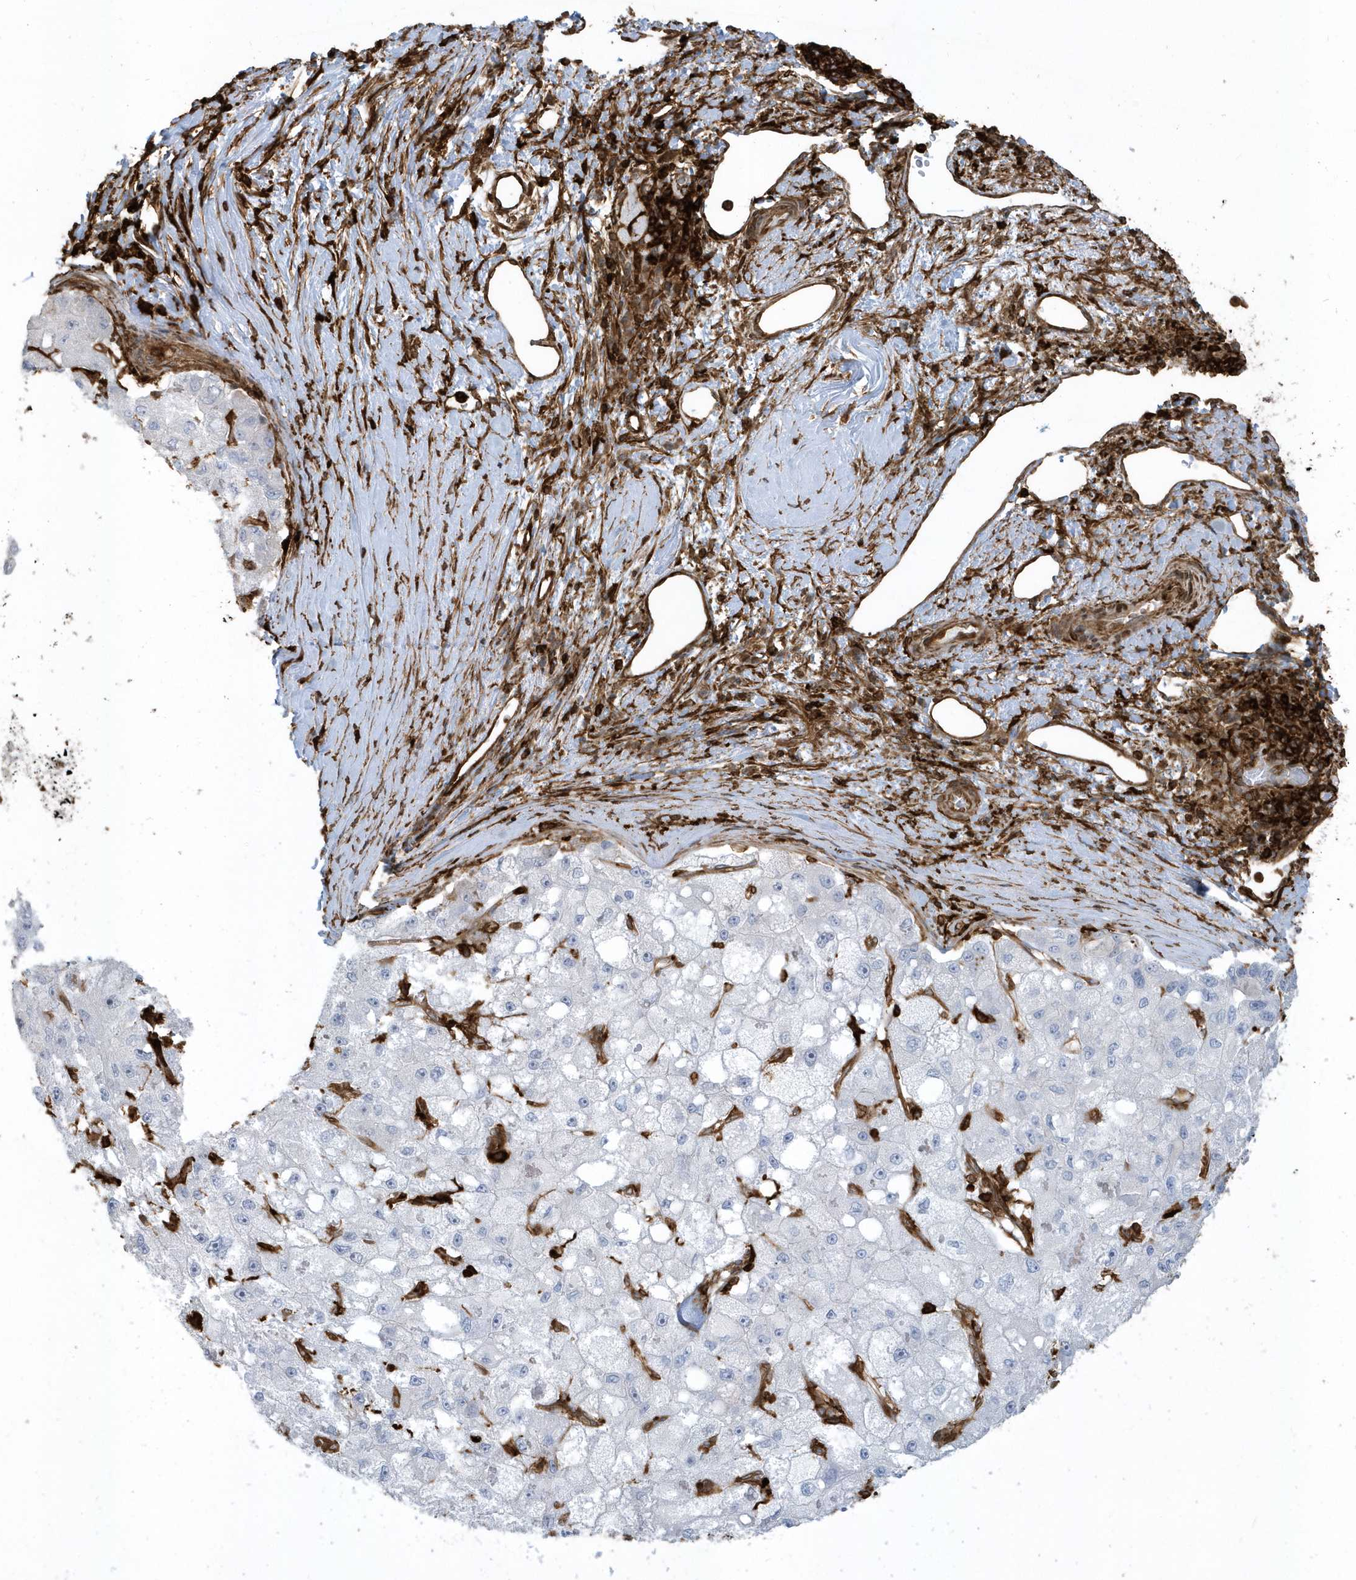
{"staining": {"intensity": "negative", "quantity": "none", "location": "none"}, "tissue": "liver cancer", "cell_type": "Tumor cells", "image_type": "cancer", "snomed": [{"axis": "morphology", "description": "Carcinoma, Hepatocellular, NOS"}, {"axis": "topography", "description": "Liver"}], "caption": "DAB (3,3'-diaminobenzidine) immunohistochemical staining of hepatocellular carcinoma (liver) displays no significant expression in tumor cells.", "gene": "CLCN6", "patient": {"sex": "male", "age": 80}}